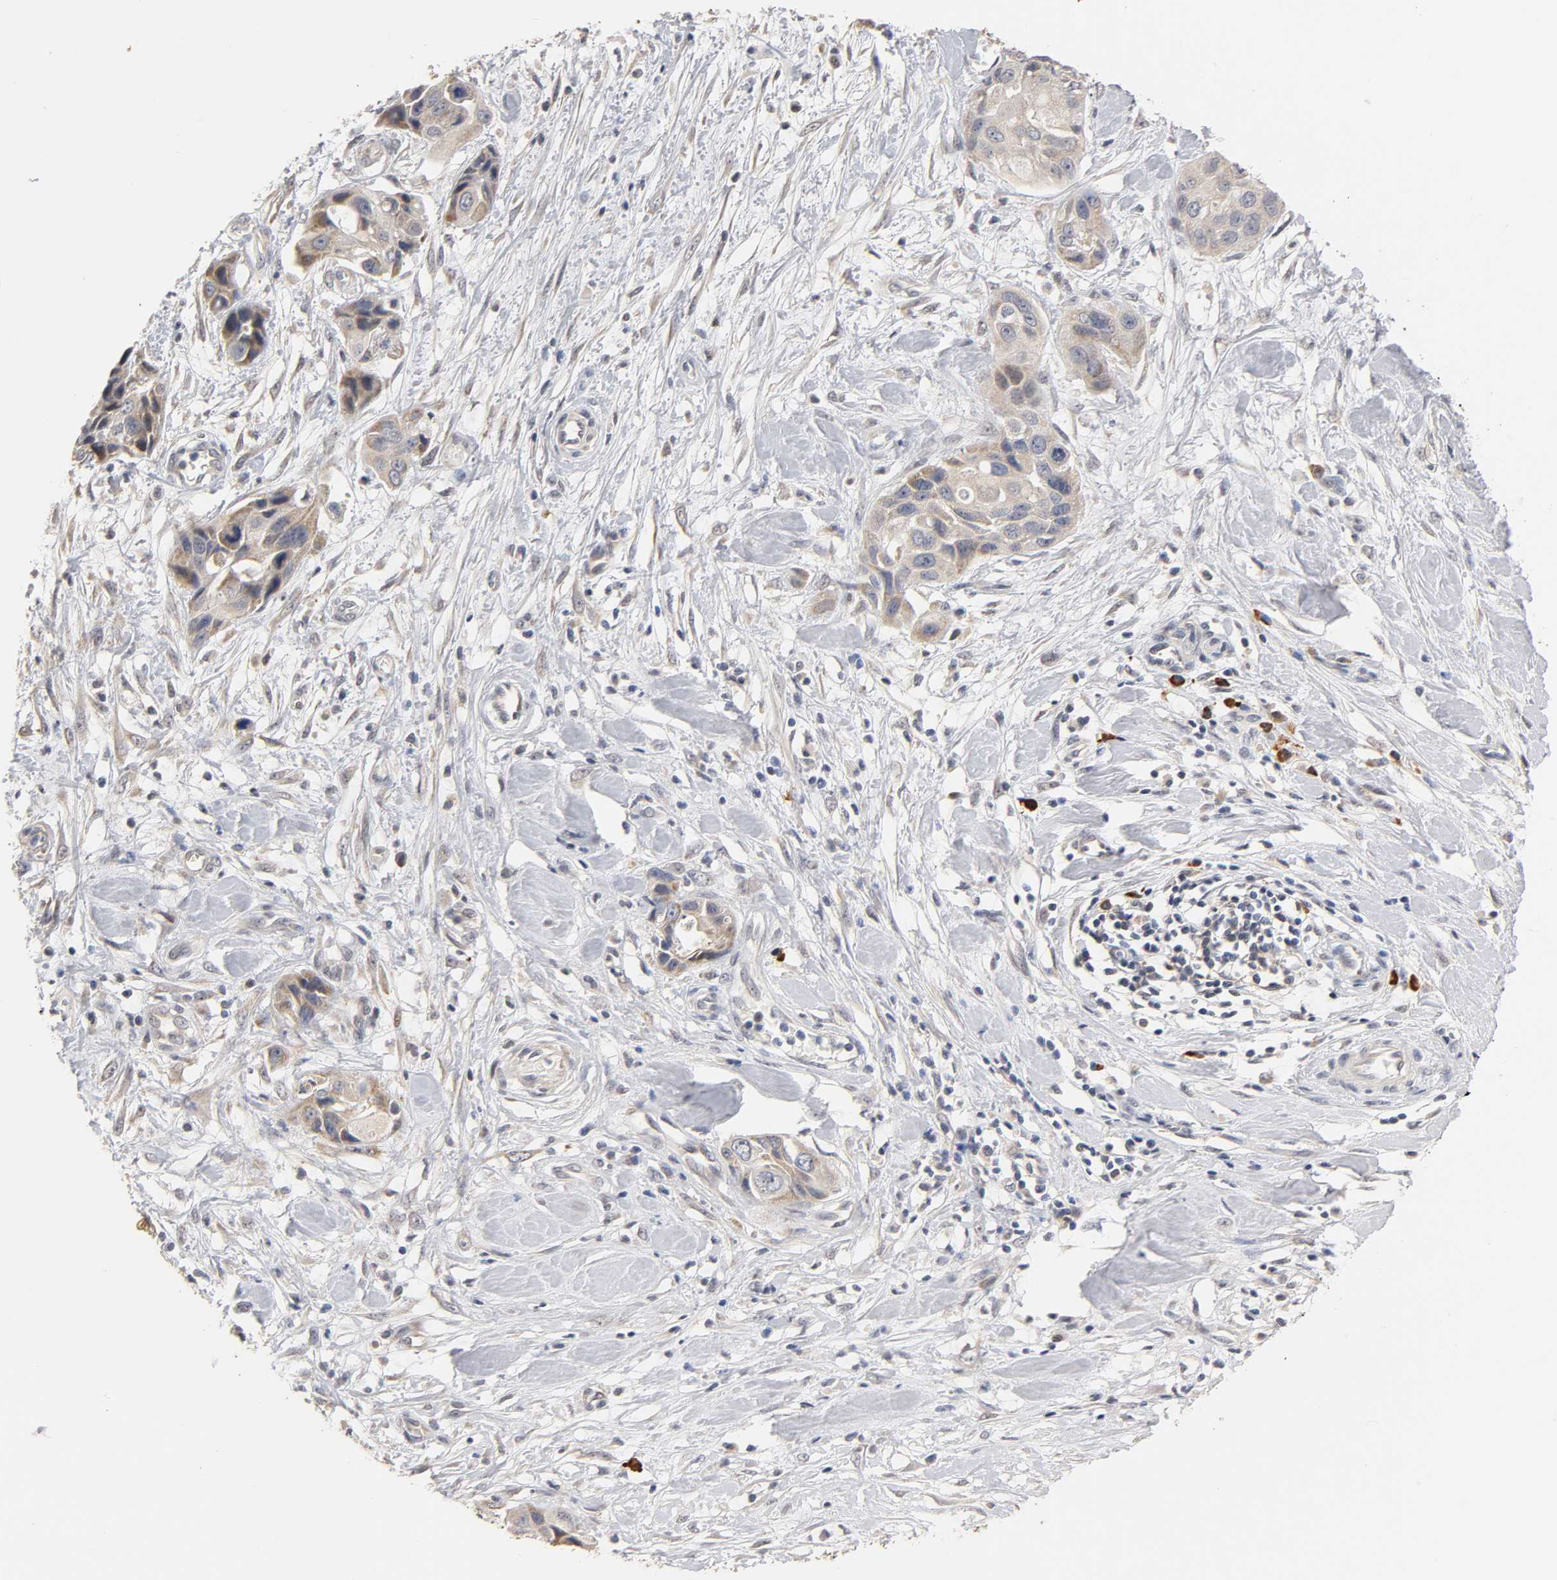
{"staining": {"intensity": "strong", "quantity": ">75%", "location": "cytoplasmic/membranous,nuclear"}, "tissue": "pancreatic cancer", "cell_type": "Tumor cells", "image_type": "cancer", "snomed": [{"axis": "morphology", "description": "Adenocarcinoma, NOS"}, {"axis": "topography", "description": "Pancreas"}], "caption": "High-power microscopy captured an immunohistochemistry image of pancreatic cancer, revealing strong cytoplasmic/membranous and nuclear positivity in about >75% of tumor cells.", "gene": "GSTZ1", "patient": {"sex": "female", "age": 60}}